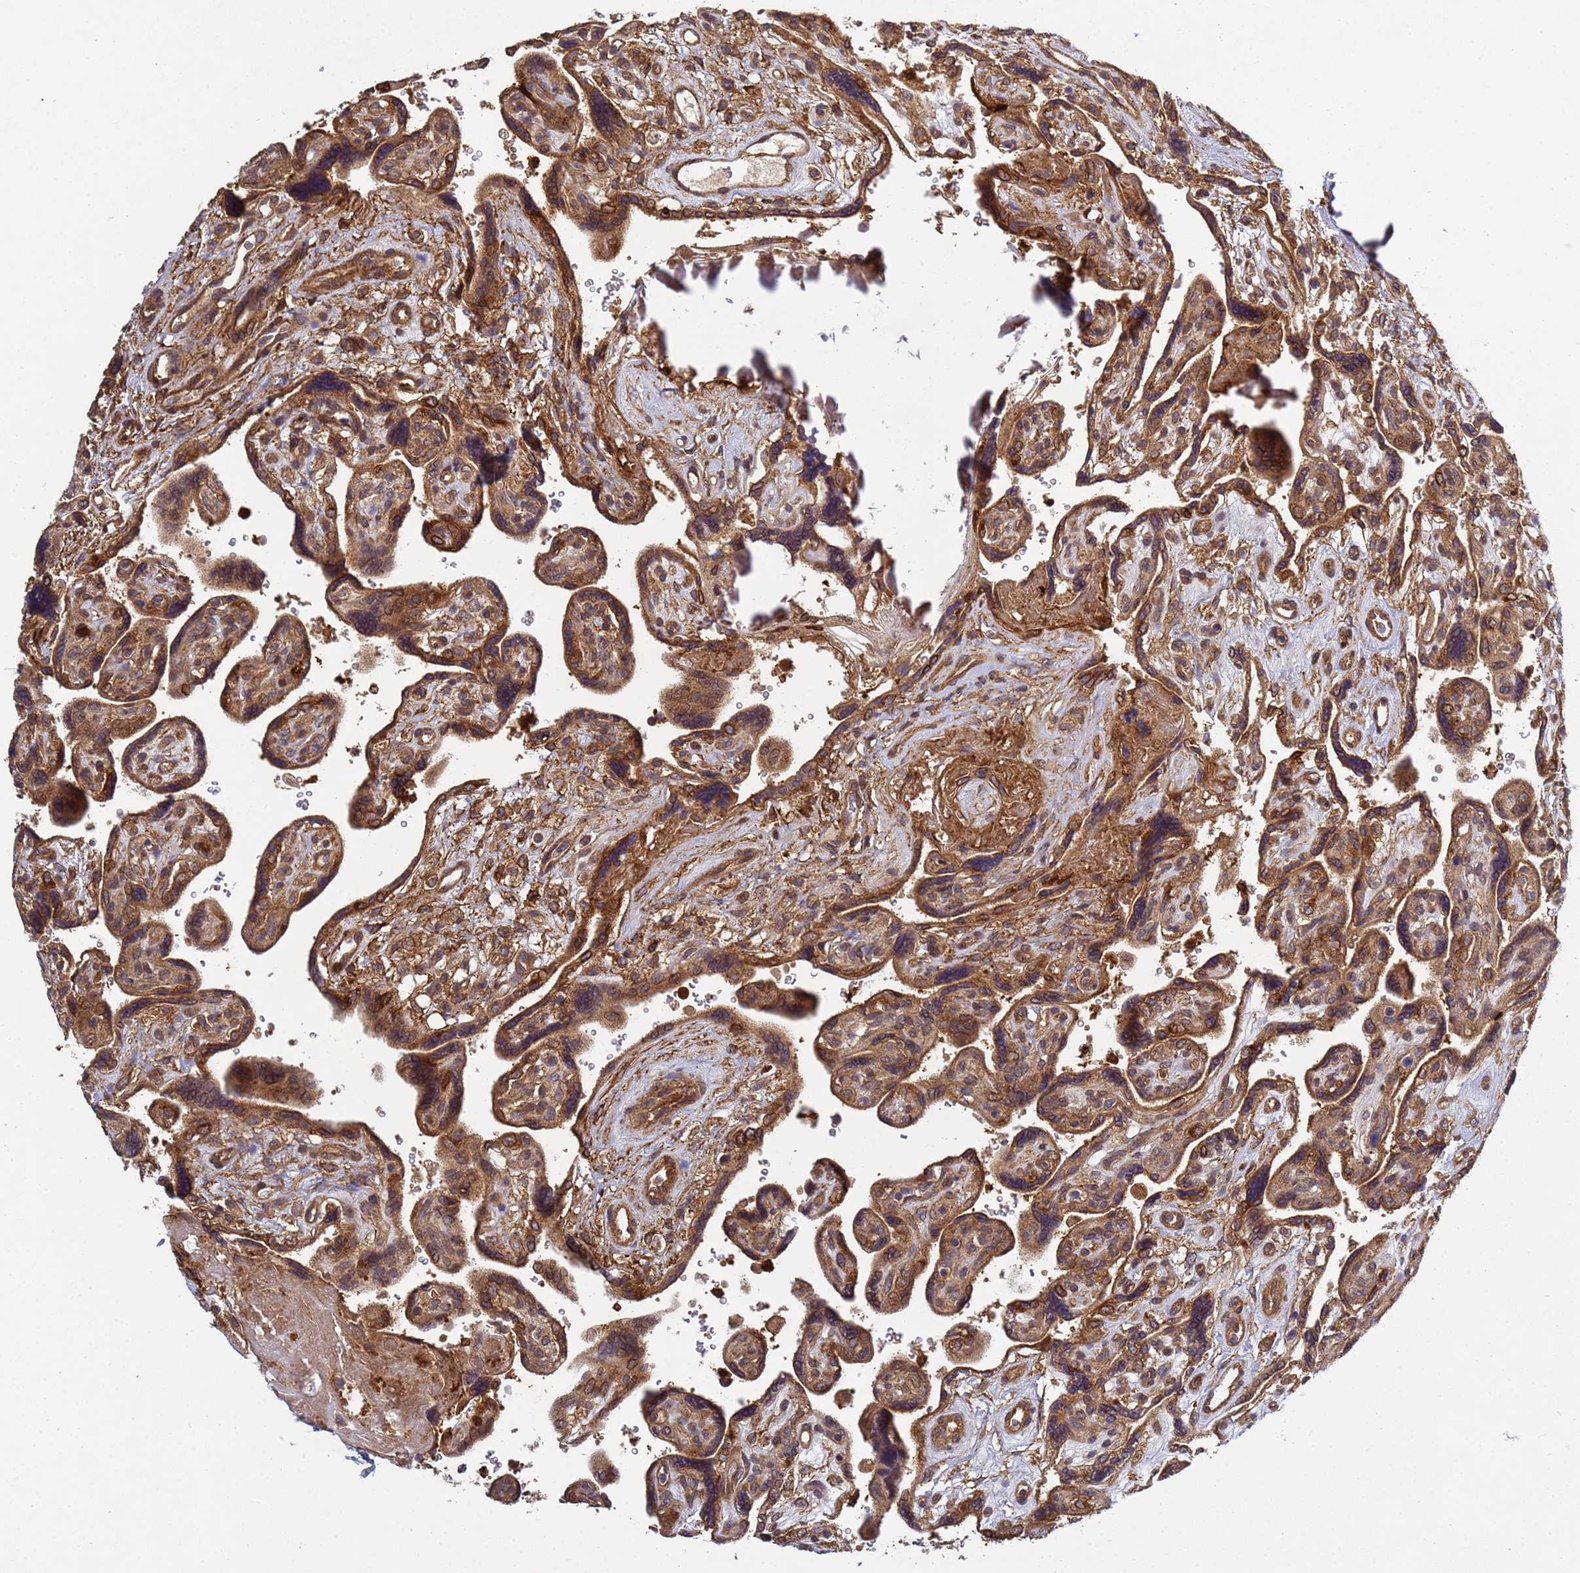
{"staining": {"intensity": "moderate", "quantity": ">75%", "location": "cytoplasmic/membranous,nuclear"}, "tissue": "placenta", "cell_type": "Decidual cells", "image_type": "normal", "snomed": [{"axis": "morphology", "description": "Normal tissue, NOS"}, {"axis": "topography", "description": "Placenta"}], "caption": "This image displays normal placenta stained with IHC to label a protein in brown. The cytoplasmic/membranous,nuclear of decidual cells show moderate positivity for the protein. Nuclei are counter-stained blue.", "gene": "C8orf34", "patient": {"sex": "female", "age": 39}}